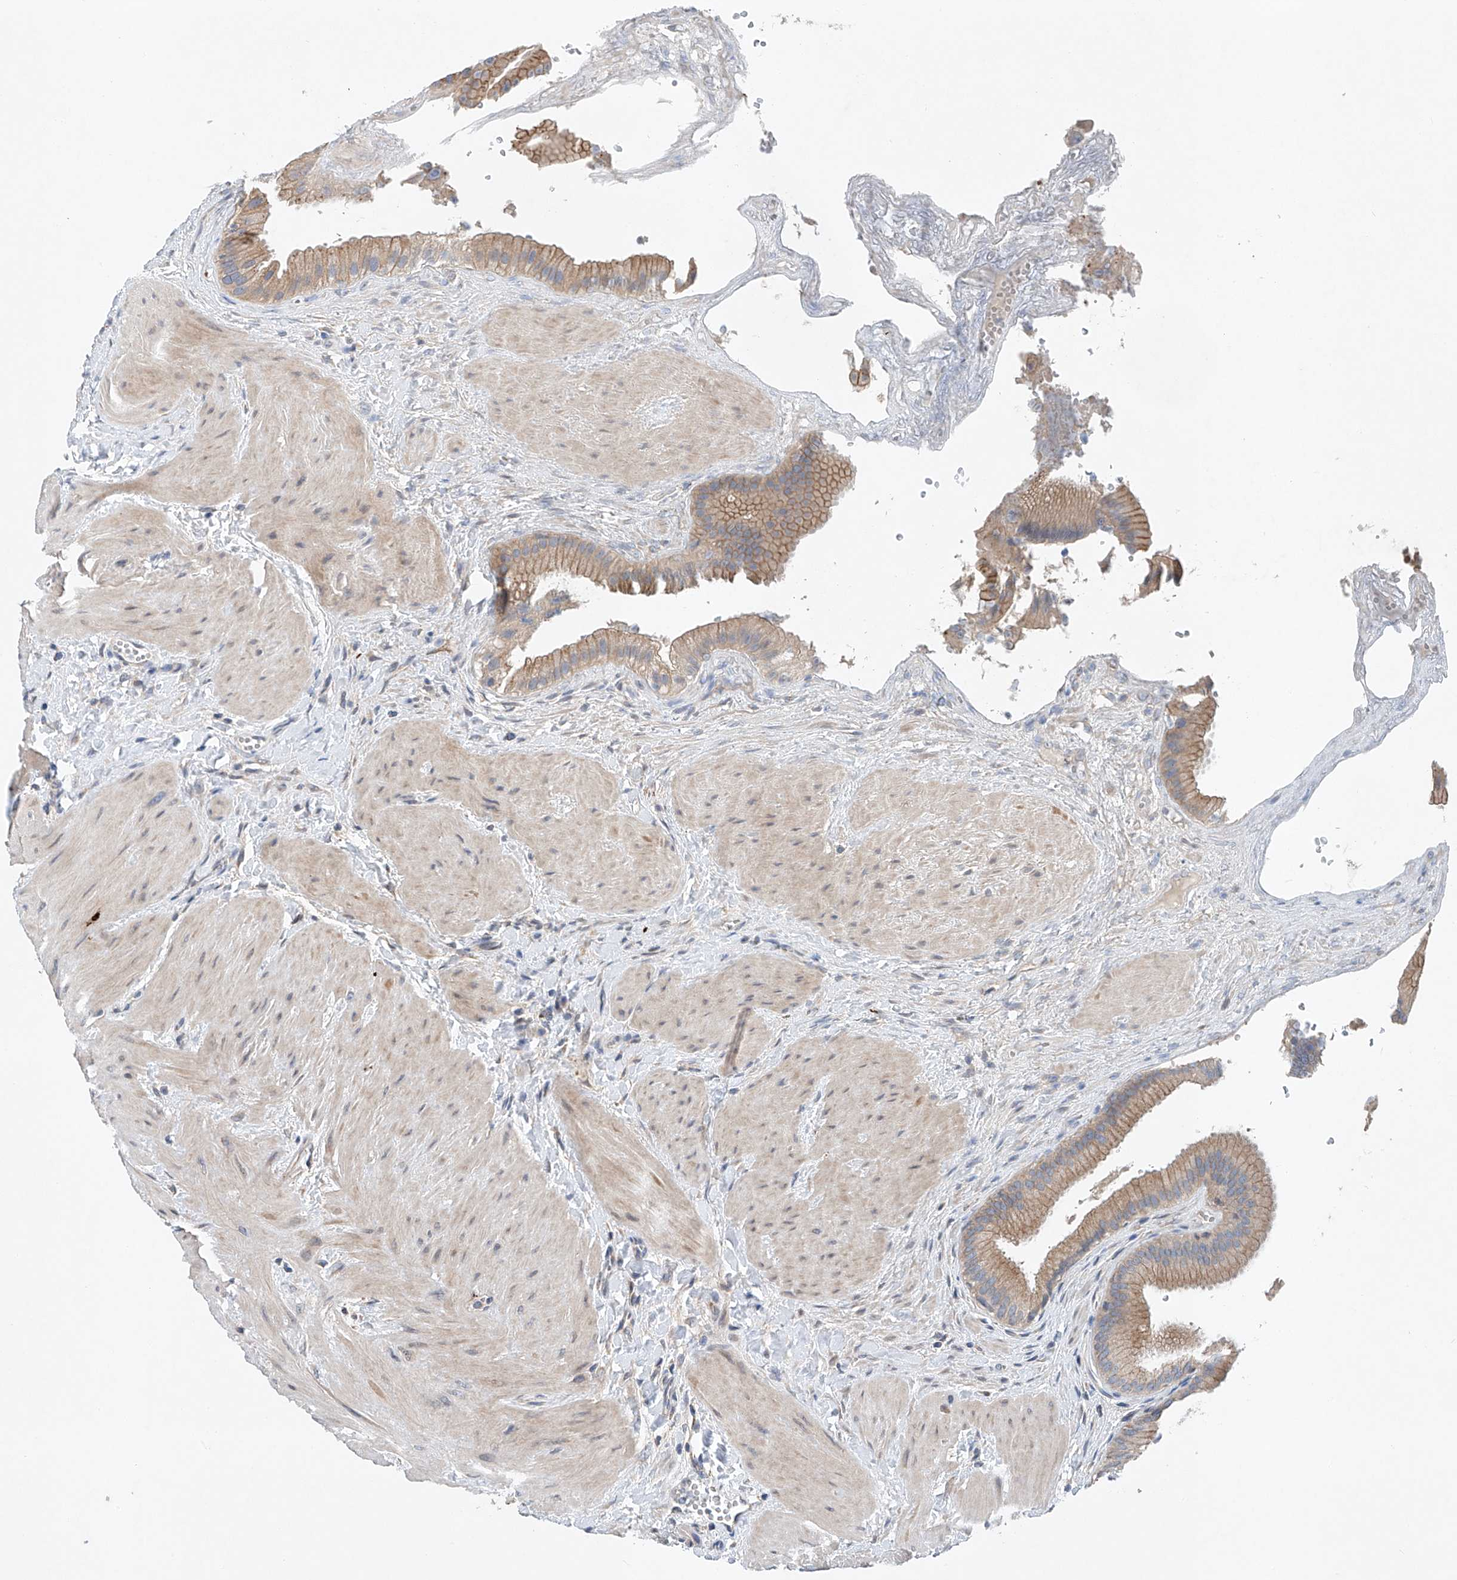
{"staining": {"intensity": "moderate", "quantity": ">75%", "location": "cytoplasmic/membranous"}, "tissue": "gallbladder", "cell_type": "Glandular cells", "image_type": "normal", "snomed": [{"axis": "morphology", "description": "Normal tissue, NOS"}, {"axis": "topography", "description": "Gallbladder"}], "caption": "Protein positivity by immunohistochemistry reveals moderate cytoplasmic/membranous positivity in approximately >75% of glandular cells in normal gallbladder.", "gene": "CEP85L", "patient": {"sex": "male", "age": 55}}